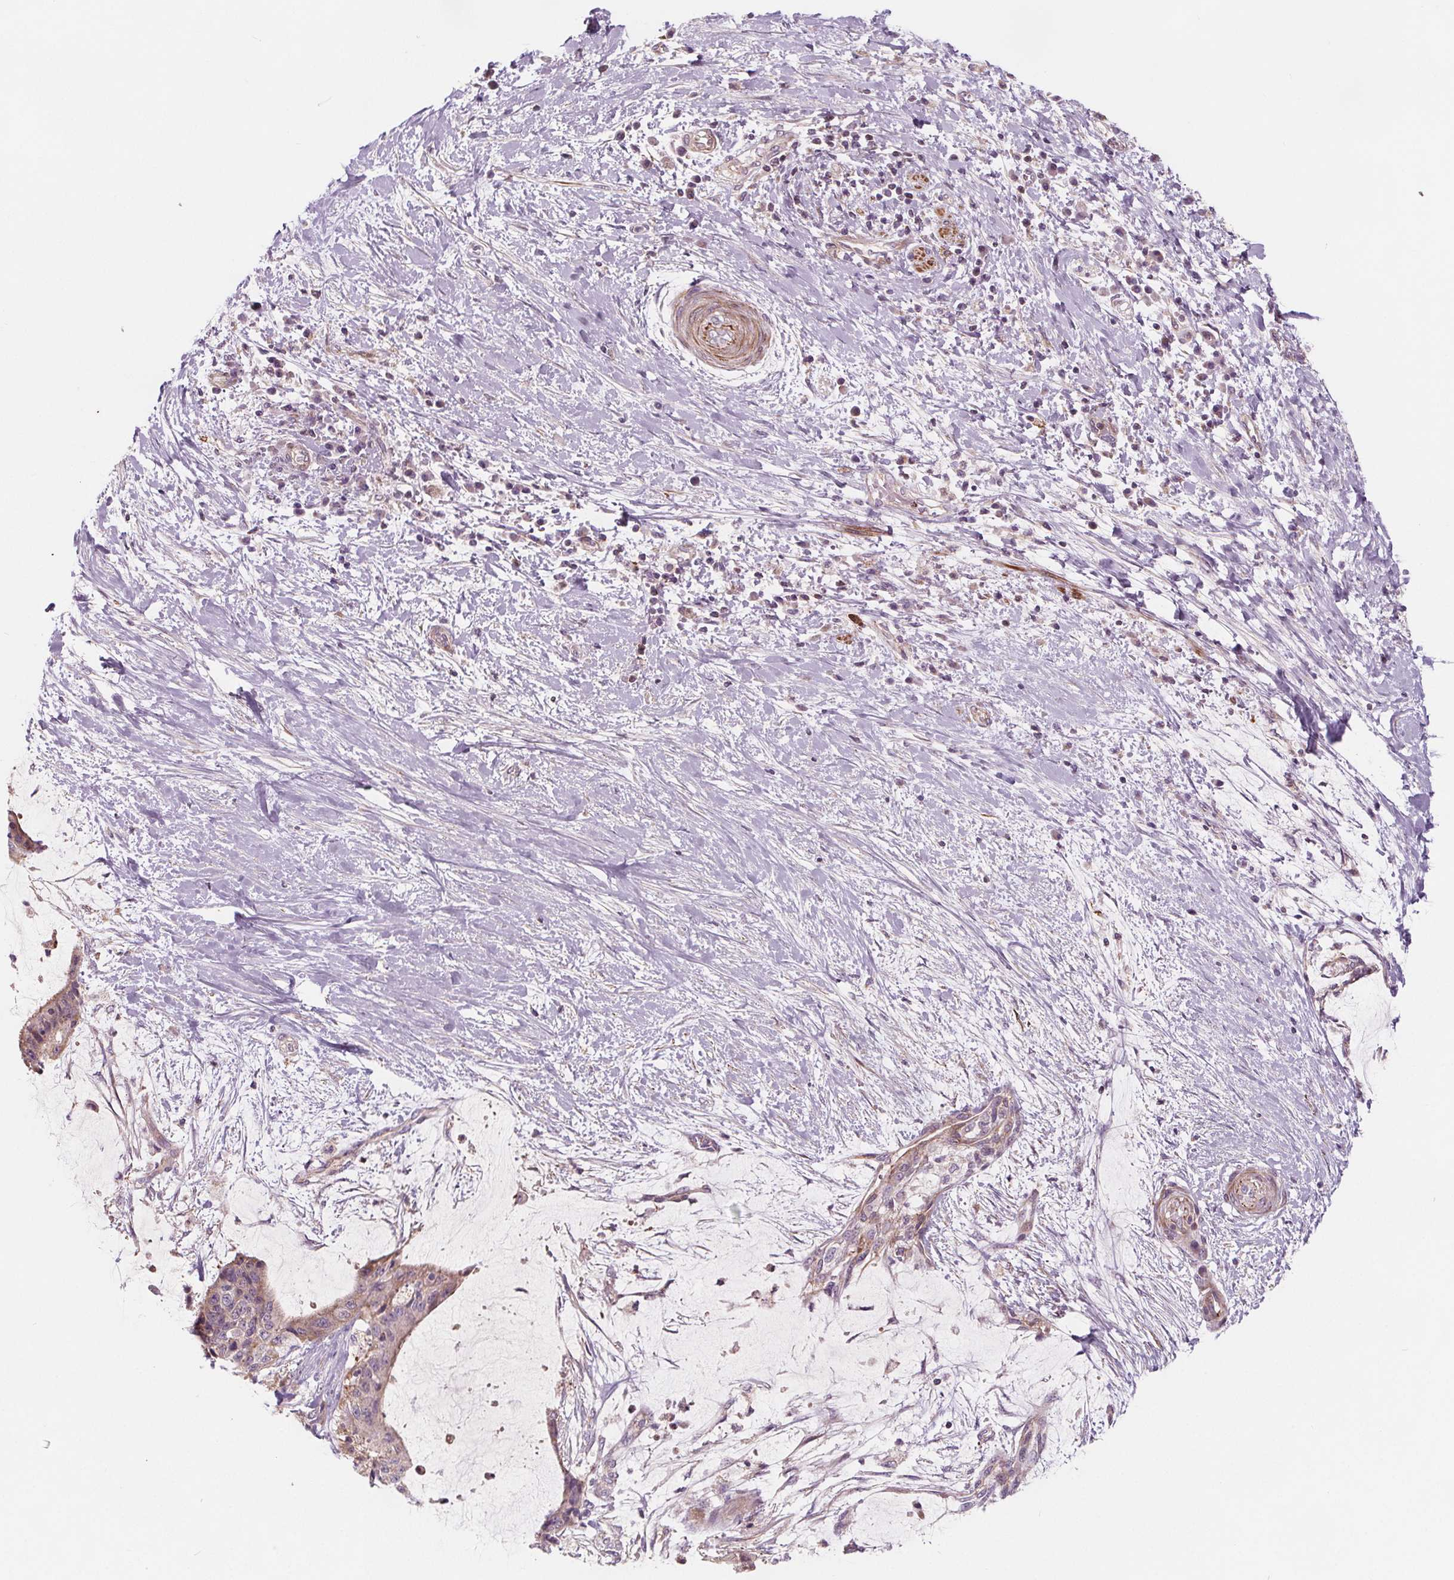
{"staining": {"intensity": "weak", "quantity": "<25%", "location": "cytoplasmic/membranous"}, "tissue": "liver cancer", "cell_type": "Tumor cells", "image_type": "cancer", "snomed": [{"axis": "morphology", "description": "Cholangiocarcinoma"}, {"axis": "topography", "description": "Liver"}], "caption": "Liver cancer (cholangiocarcinoma) stained for a protein using immunohistochemistry displays no positivity tumor cells.", "gene": "ADAM33", "patient": {"sex": "female", "age": 73}}